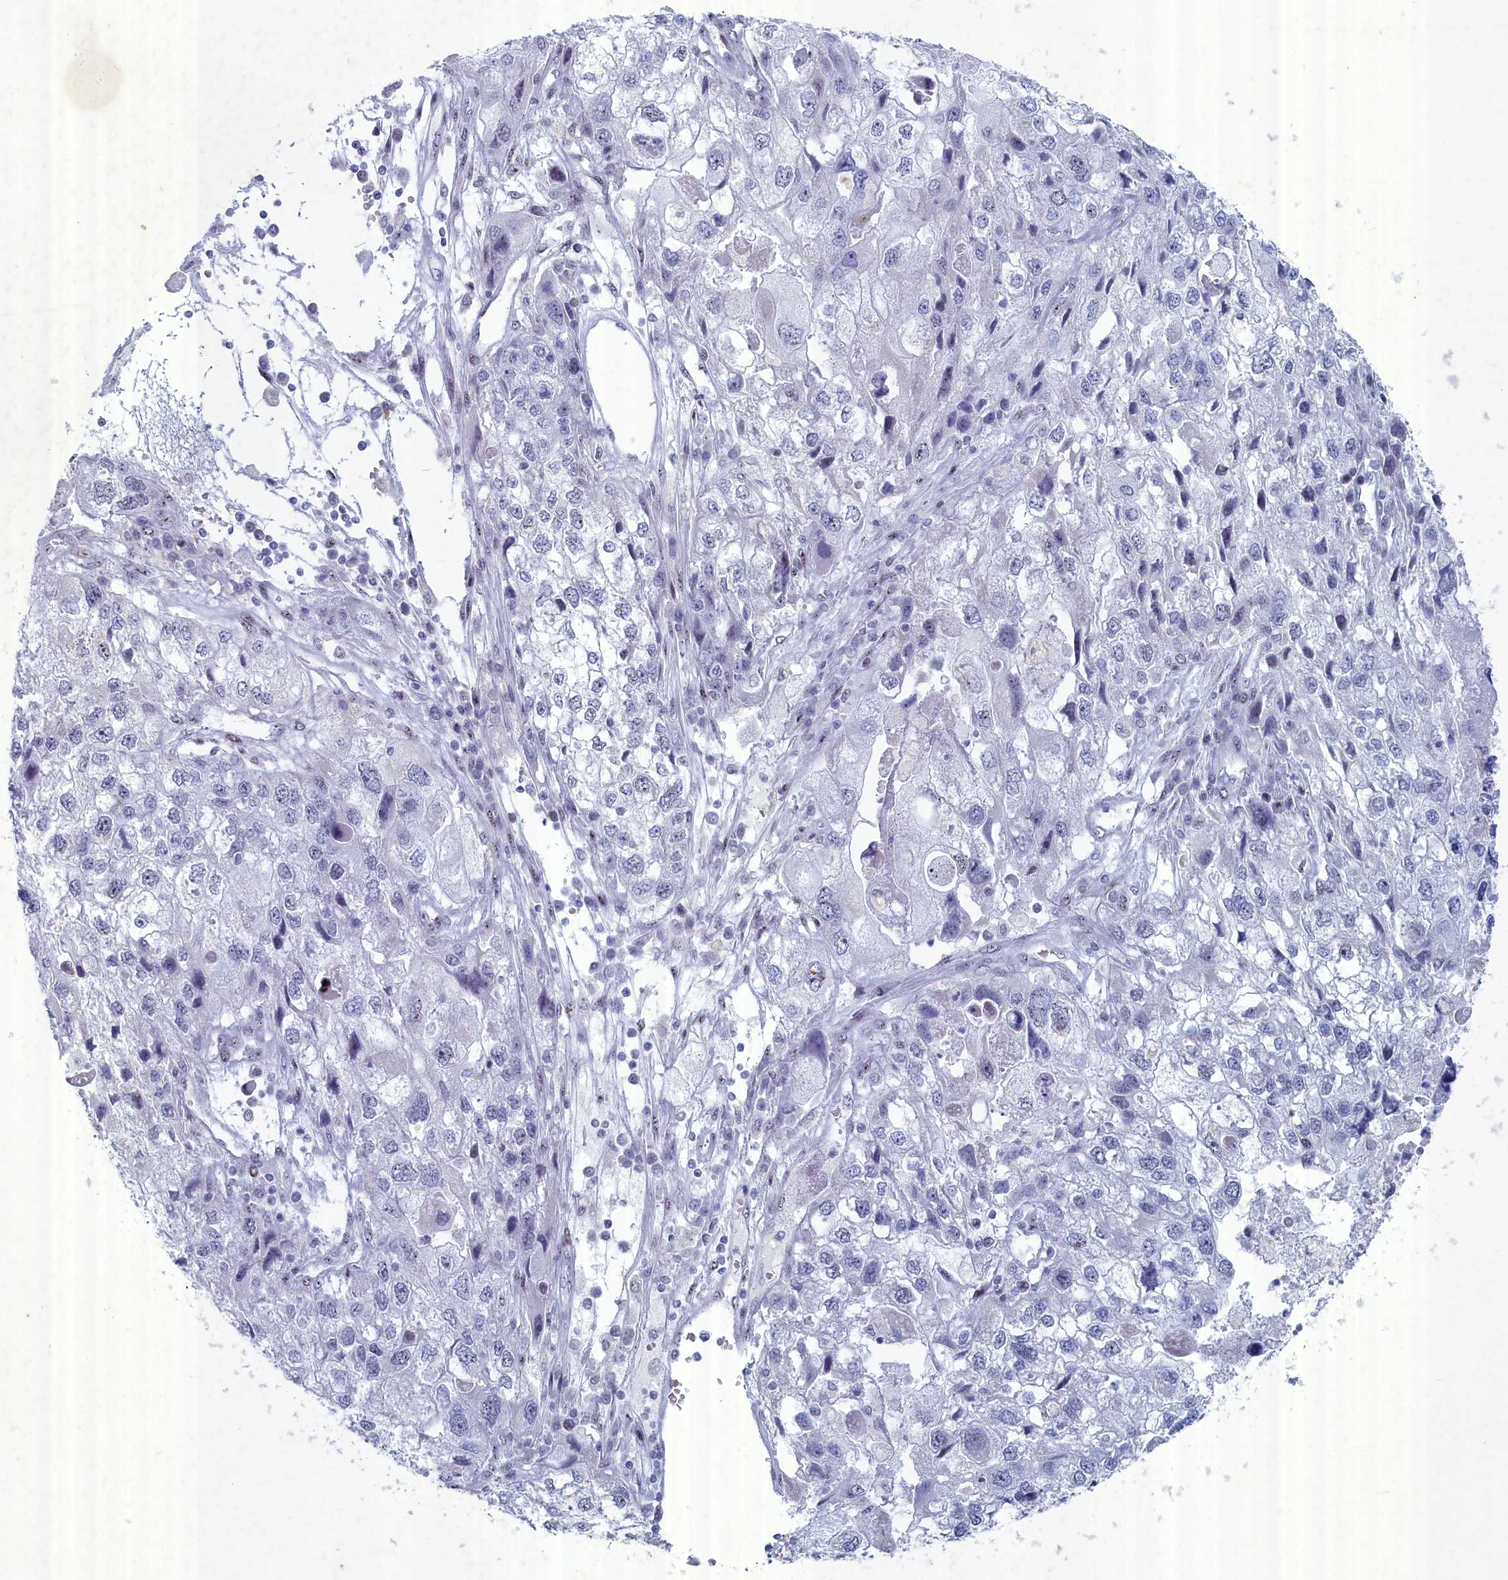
{"staining": {"intensity": "negative", "quantity": "none", "location": "none"}, "tissue": "endometrial cancer", "cell_type": "Tumor cells", "image_type": "cancer", "snomed": [{"axis": "morphology", "description": "Adenocarcinoma, NOS"}, {"axis": "topography", "description": "Endometrium"}], "caption": "Human endometrial cancer (adenocarcinoma) stained for a protein using immunohistochemistry (IHC) shows no staining in tumor cells.", "gene": "WDR76", "patient": {"sex": "female", "age": 49}}